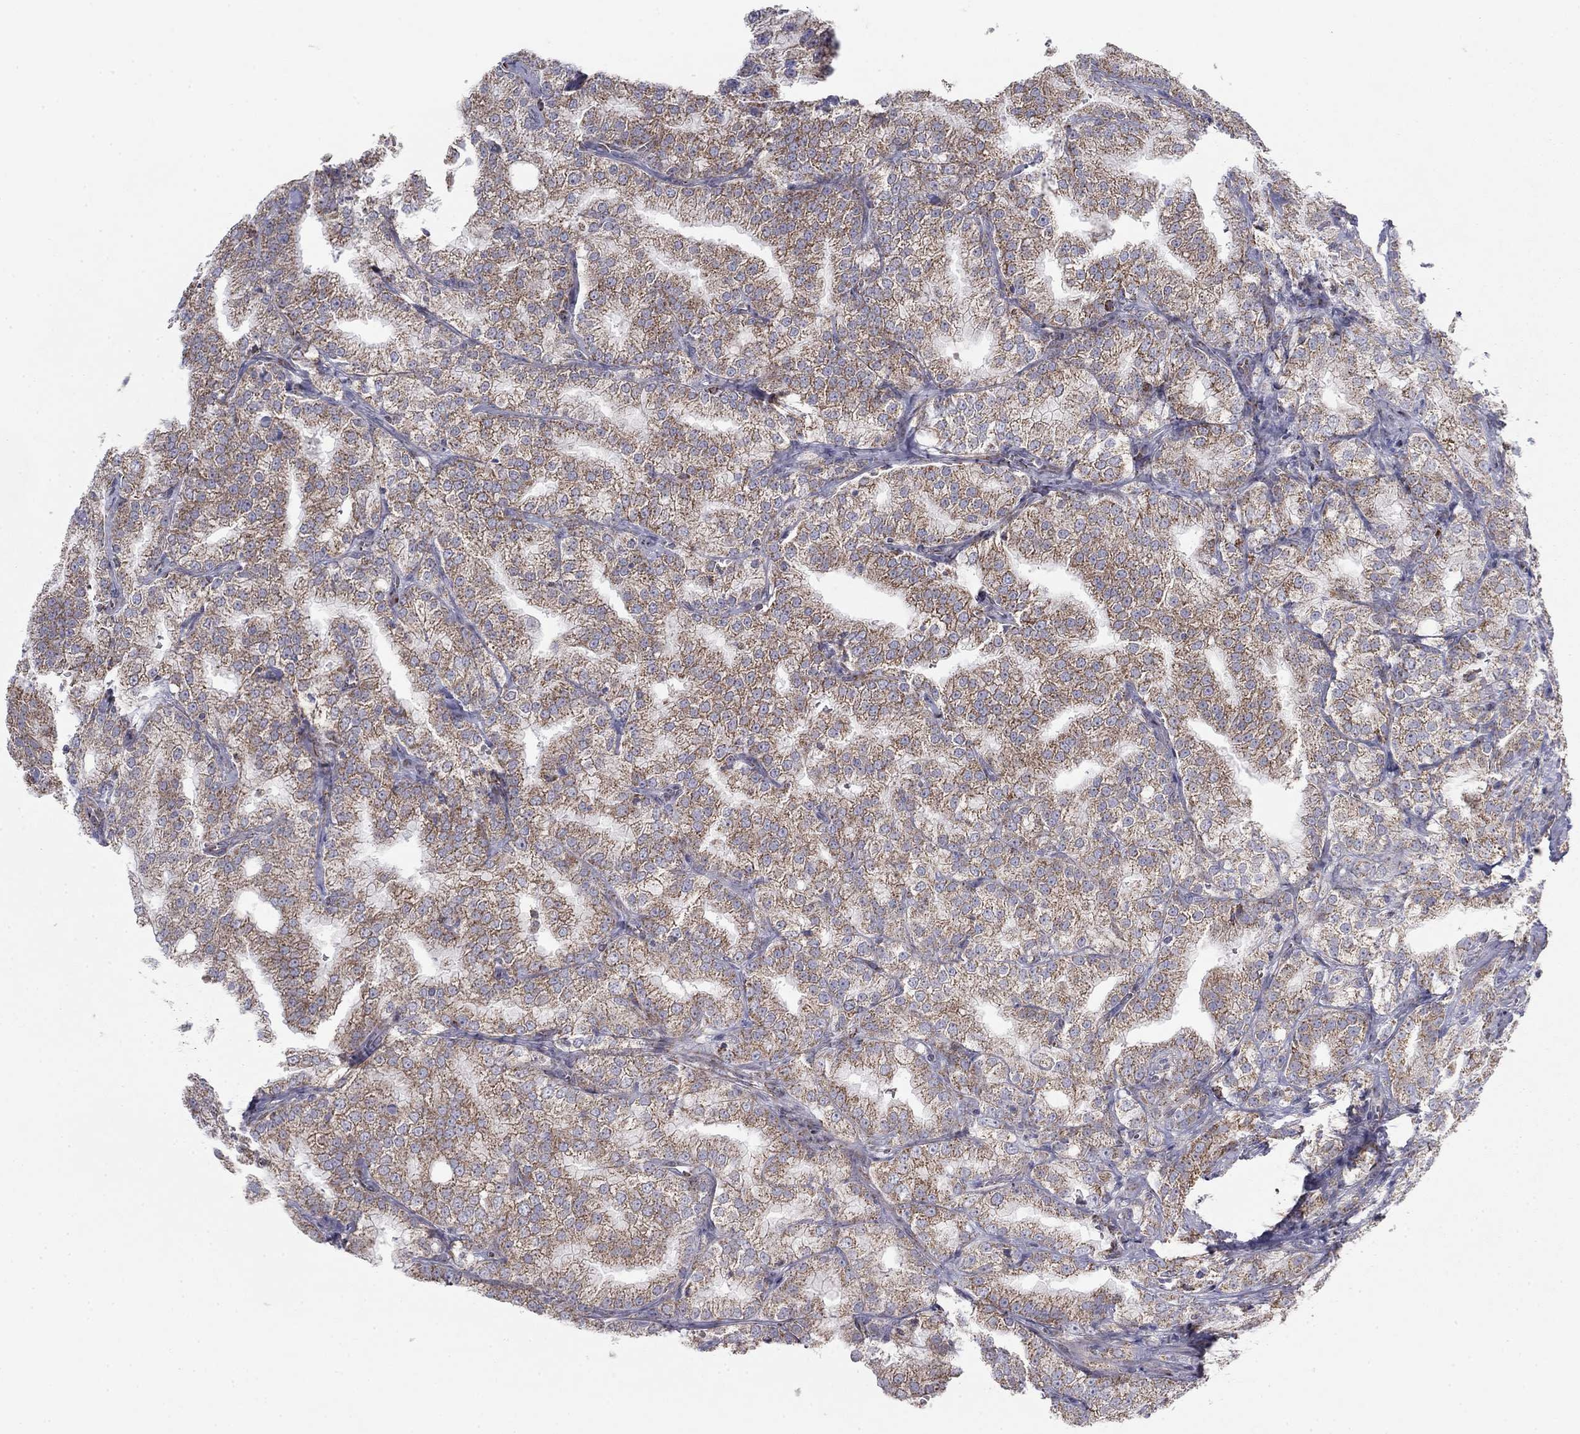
{"staining": {"intensity": "weak", "quantity": "25%-75%", "location": "cytoplasmic/membranous"}, "tissue": "prostate cancer", "cell_type": "Tumor cells", "image_type": "cancer", "snomed": [{"axis": "morphology", "description": "Adenocarcinoma, NOS"}, {"axis": "topography", "description": "Prostate"}], "caption": "Prostate adenocarcinoma stained for a protein (brown) displays weak cytoplasmic/membranous positive expression in about 25%-75% of tumor cells.", "gene": "NDUFV1", "patient": {"sex": "male", "age": 70}}